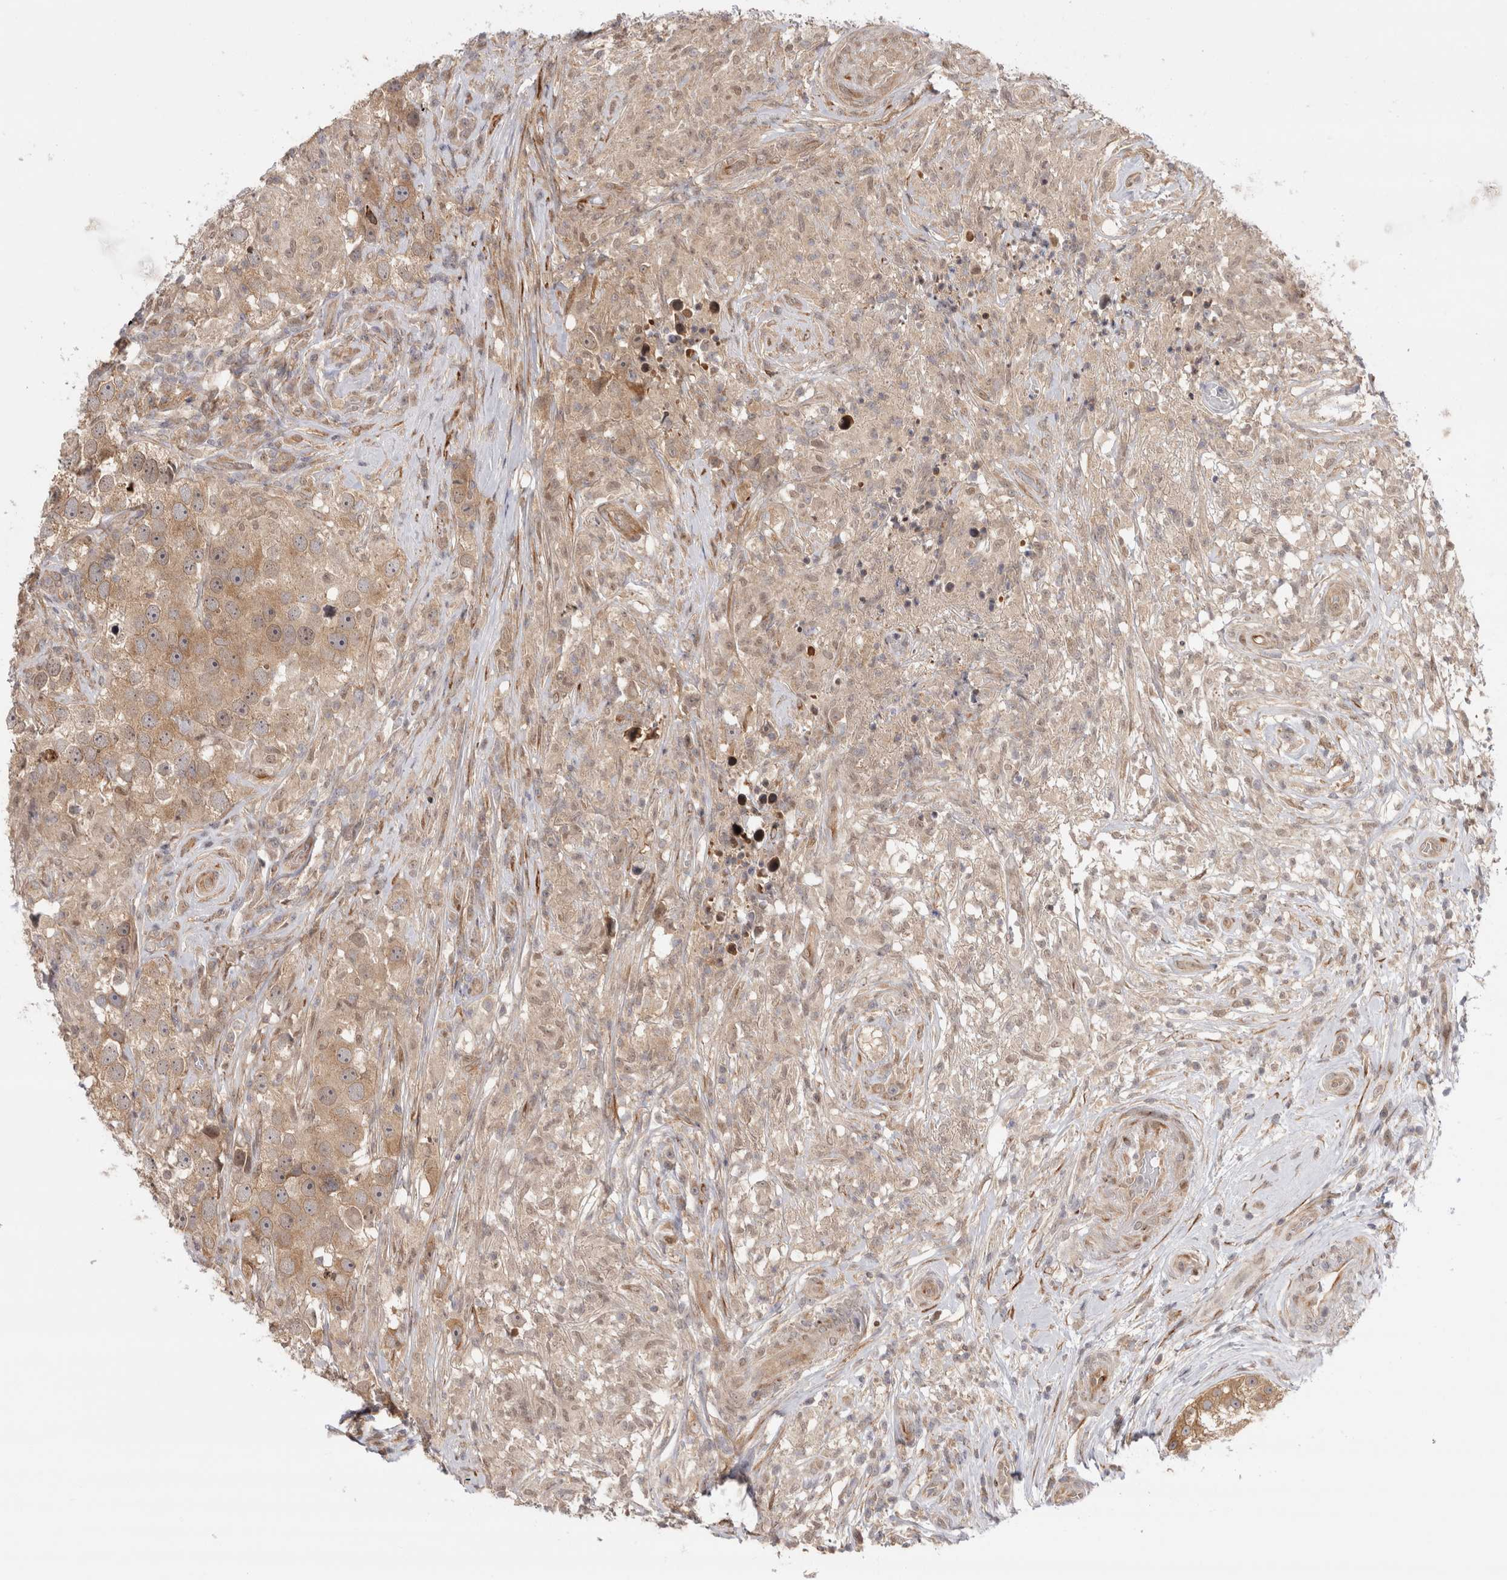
{"staining": {"intensity": "moderate", "quantity": ">75%", "location": "cytoplasmic/membranous"}, "tissue": "testis cancer", "cell_type": "Tumor cells", "image_type": "cancer", "snomed": [{"axis": "morphology", "description": "Seminoma, NOS"}, {"axis": "topography", "description": "Testis"}], "caption": "Tumor cells demonstrate moderate cytoplasmic/membranous staining in approximately >75% of cells in testis seminoma.", "gene": "ZNF318", "patient": {"sex": "male", "age": 49}}